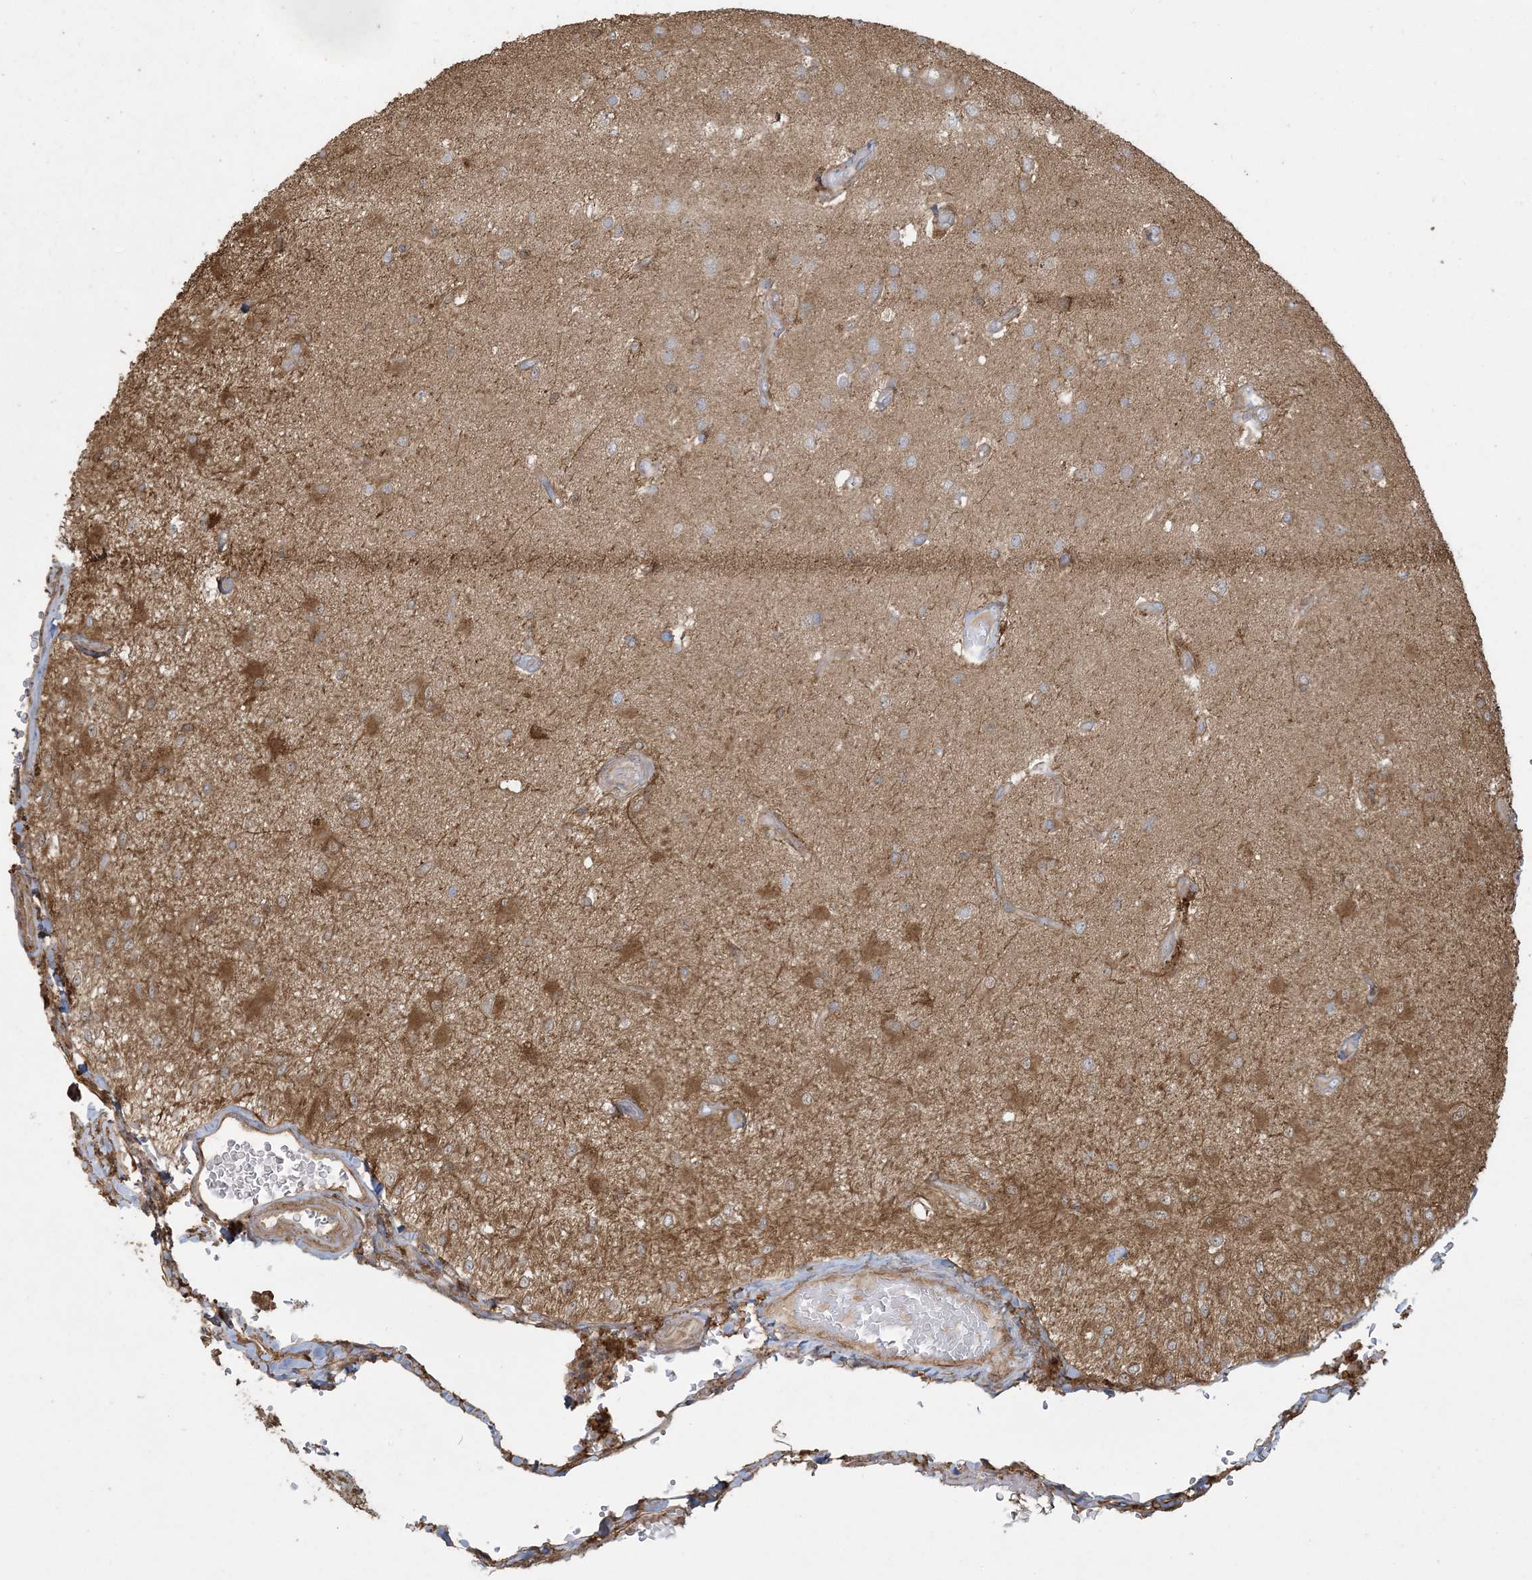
{"staining": {"intensity": "moderate", "quantity": ">75%", "location": "cytoplasmic/membranous"}, "tissue": "glioma", "cell_type": "Tumor cells", "image_type": "cancer", "snomed": [{"axis": "morphology", "description": "Normal tissue, NOS"}, {"axis": "morphology", "description": "Glioma, malignant, High grade"}, {"axis": "topography", "description": "Cerebral cortex"}], "caption": "Immunohistochemical staining of glioma shows medium levels of moderate cytoplasmic/membranous positivity in approximately >75% of tumor cells.", "gene": "HNMT", "patient": {"sex": "male", "age": 77}}